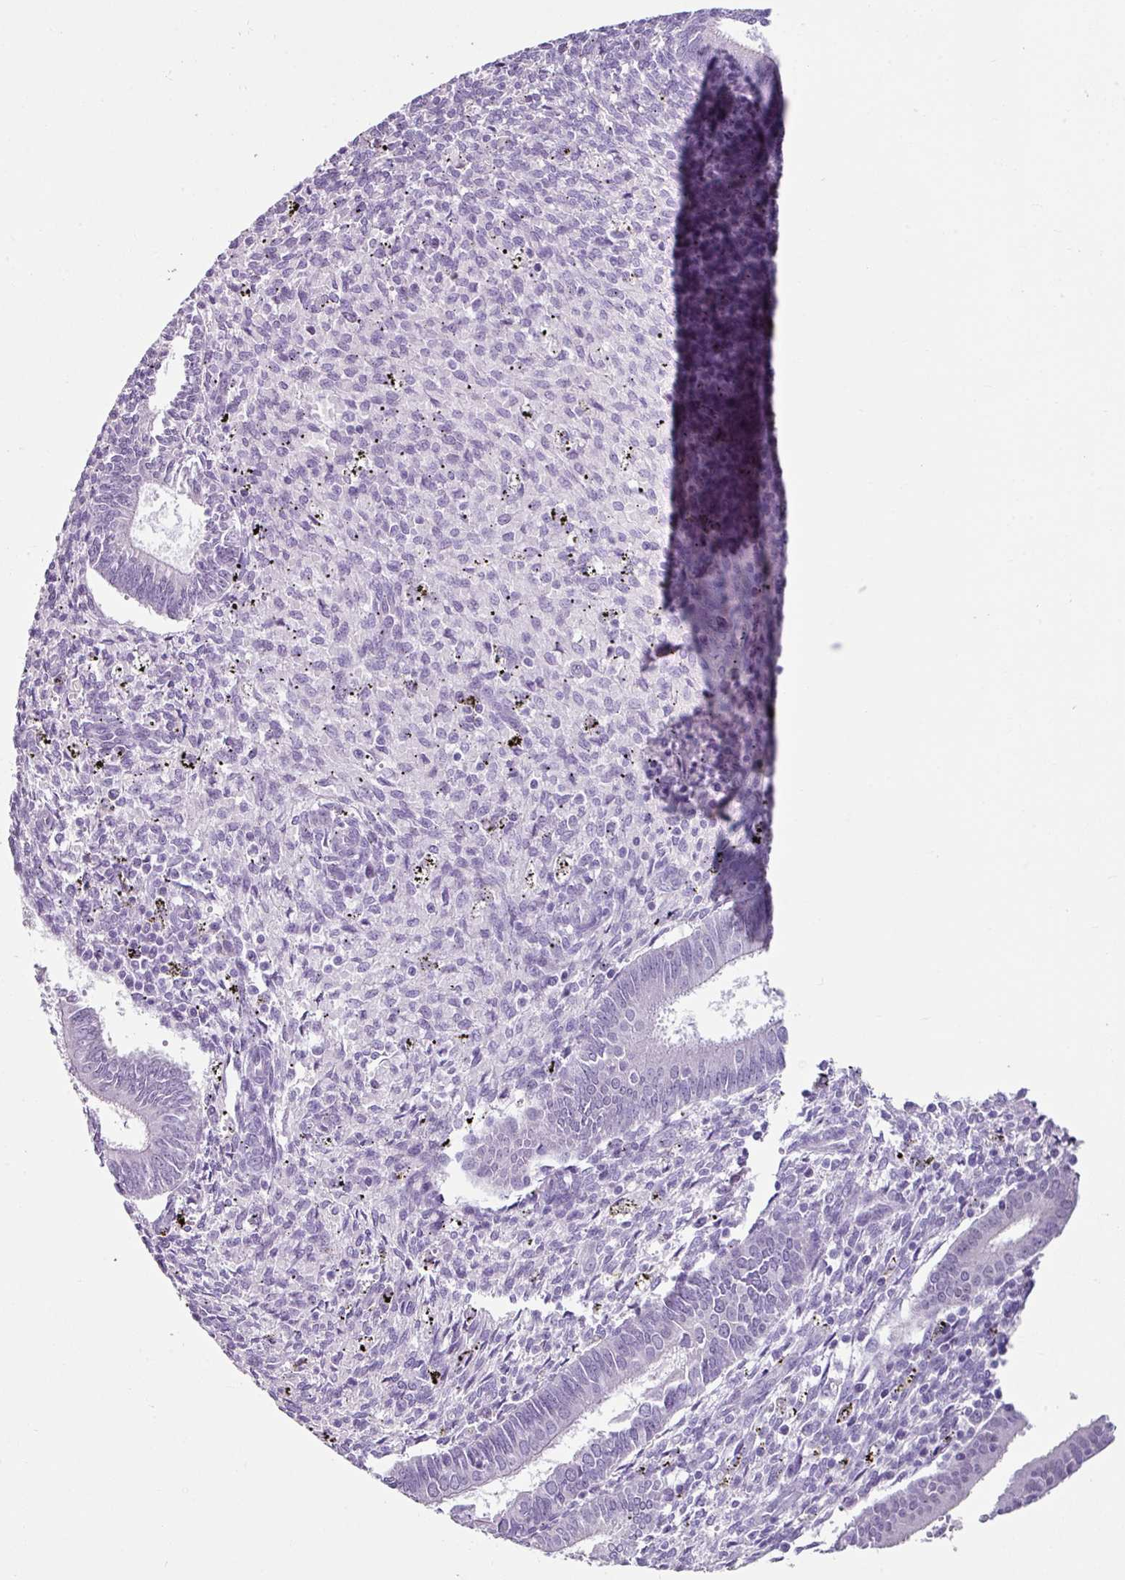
{"staining": {"intensity": "negative", "quantity": "none", "location": "none"}, "tissue": "endometrium", "cell_type": "Cells in endometrial stroma", "image_type": "normal", "snomed": [{"axis": "morphology", "description": "Normal tissue, NOS"}, {"axis": "topography", "description": "Endometrium"}], "caption": "The photomicrograph displays no staining of cells in endometrial stroma in benign endometrium. (Stains: DAB immunohistochemistry with hematoxylin counter stain, Microscopy: brightfield microscopy at high magnification).", "gene": "TRA2A", "patient": {"sex": "female", "age": 41}}